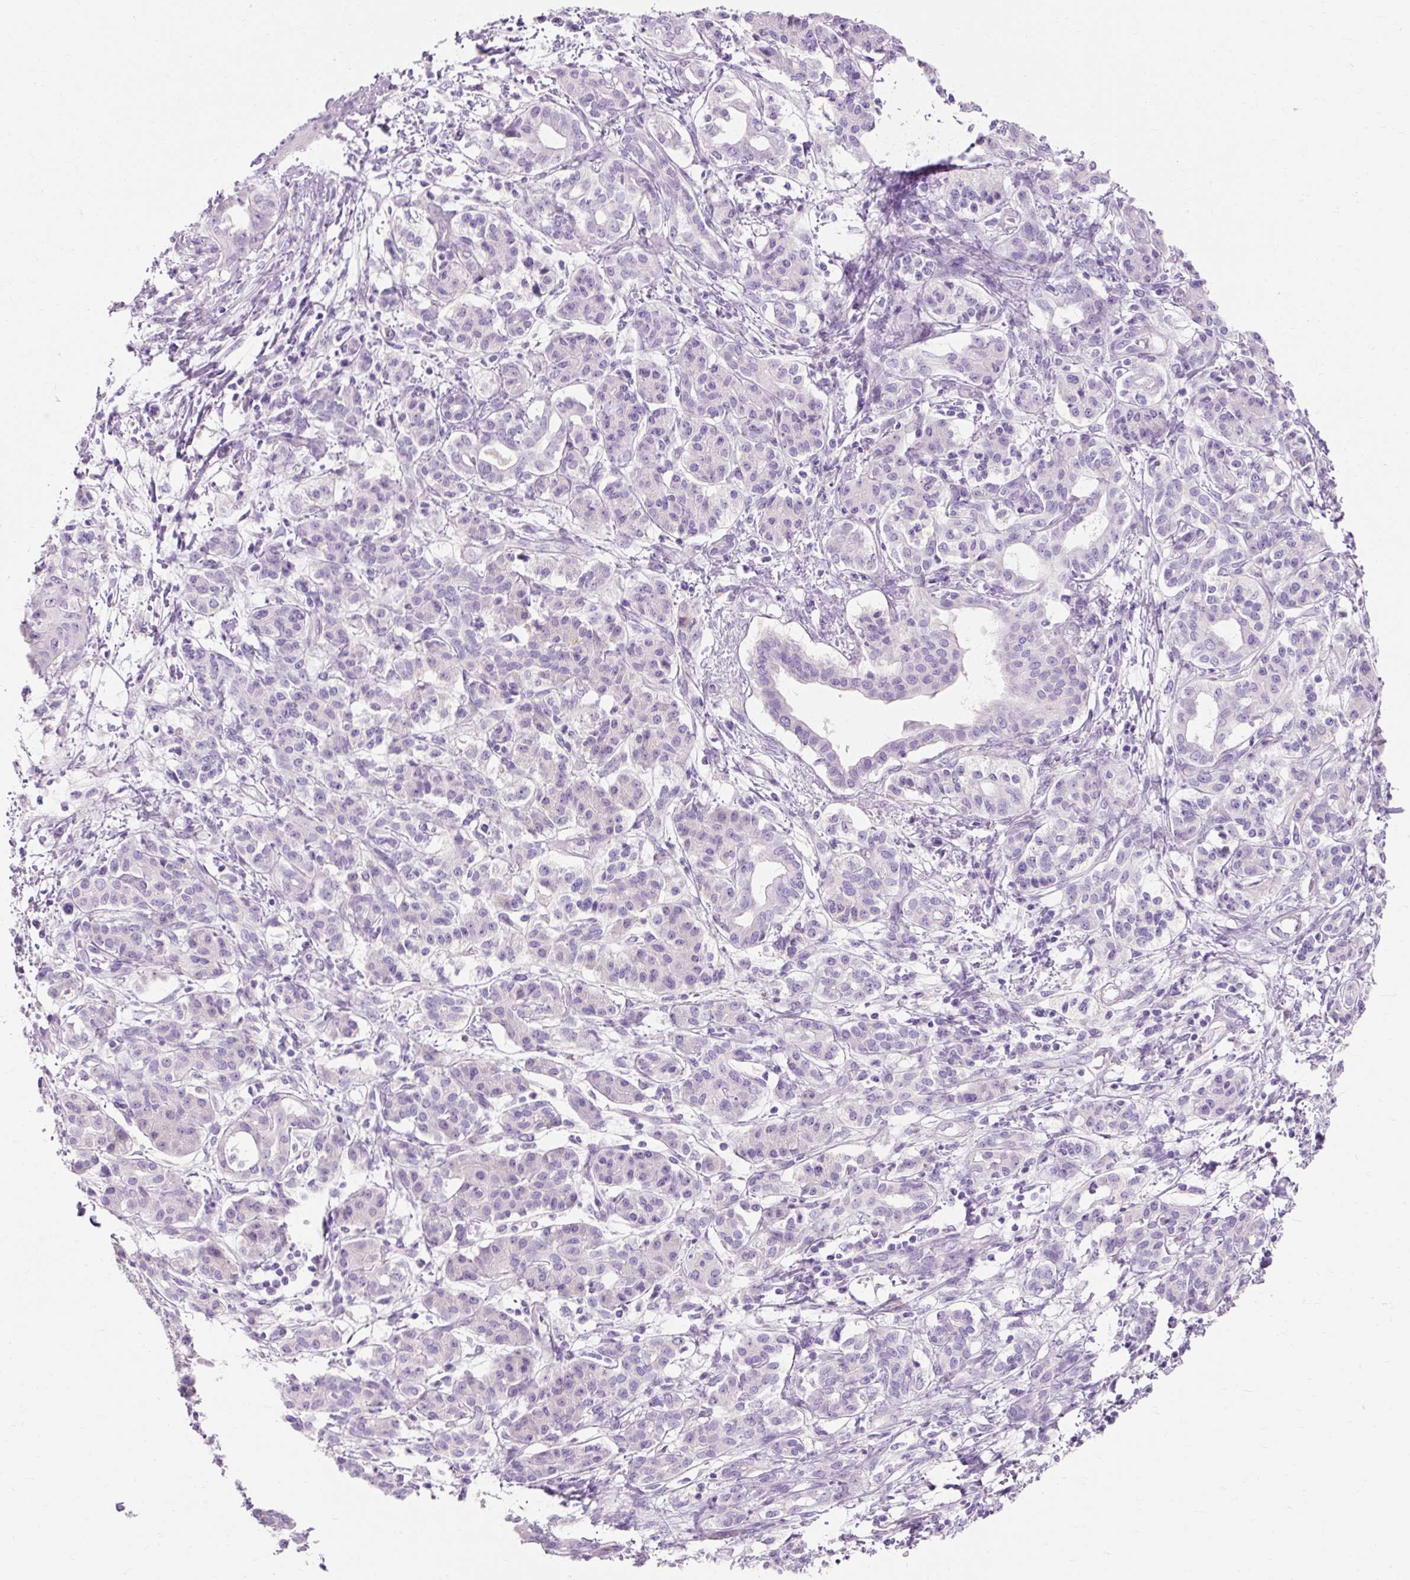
{"staining": {"intensity": "negative", "quantity": "none", "location": "none"}, "tissue": "pancreatic cancer", "cell_type": "Tumor cells", "image_type": "cancer", "snomed": [{"axis": "morphology", "description": "Adenocarcinoma, NOS"}, {"axis": "topography", "description": "Pancreas"}], "caption": "Image shows no protein positivity in tumor cells of pancreatic adenocarcinoma tissue. (DAB (3,3'-diaminobenzidine) immunohistochemistry (IHC) visualized using brightfield microscopy, high magnification).", "gene": "TMEM213", "patient": {"sex": "male", "age": 58}}